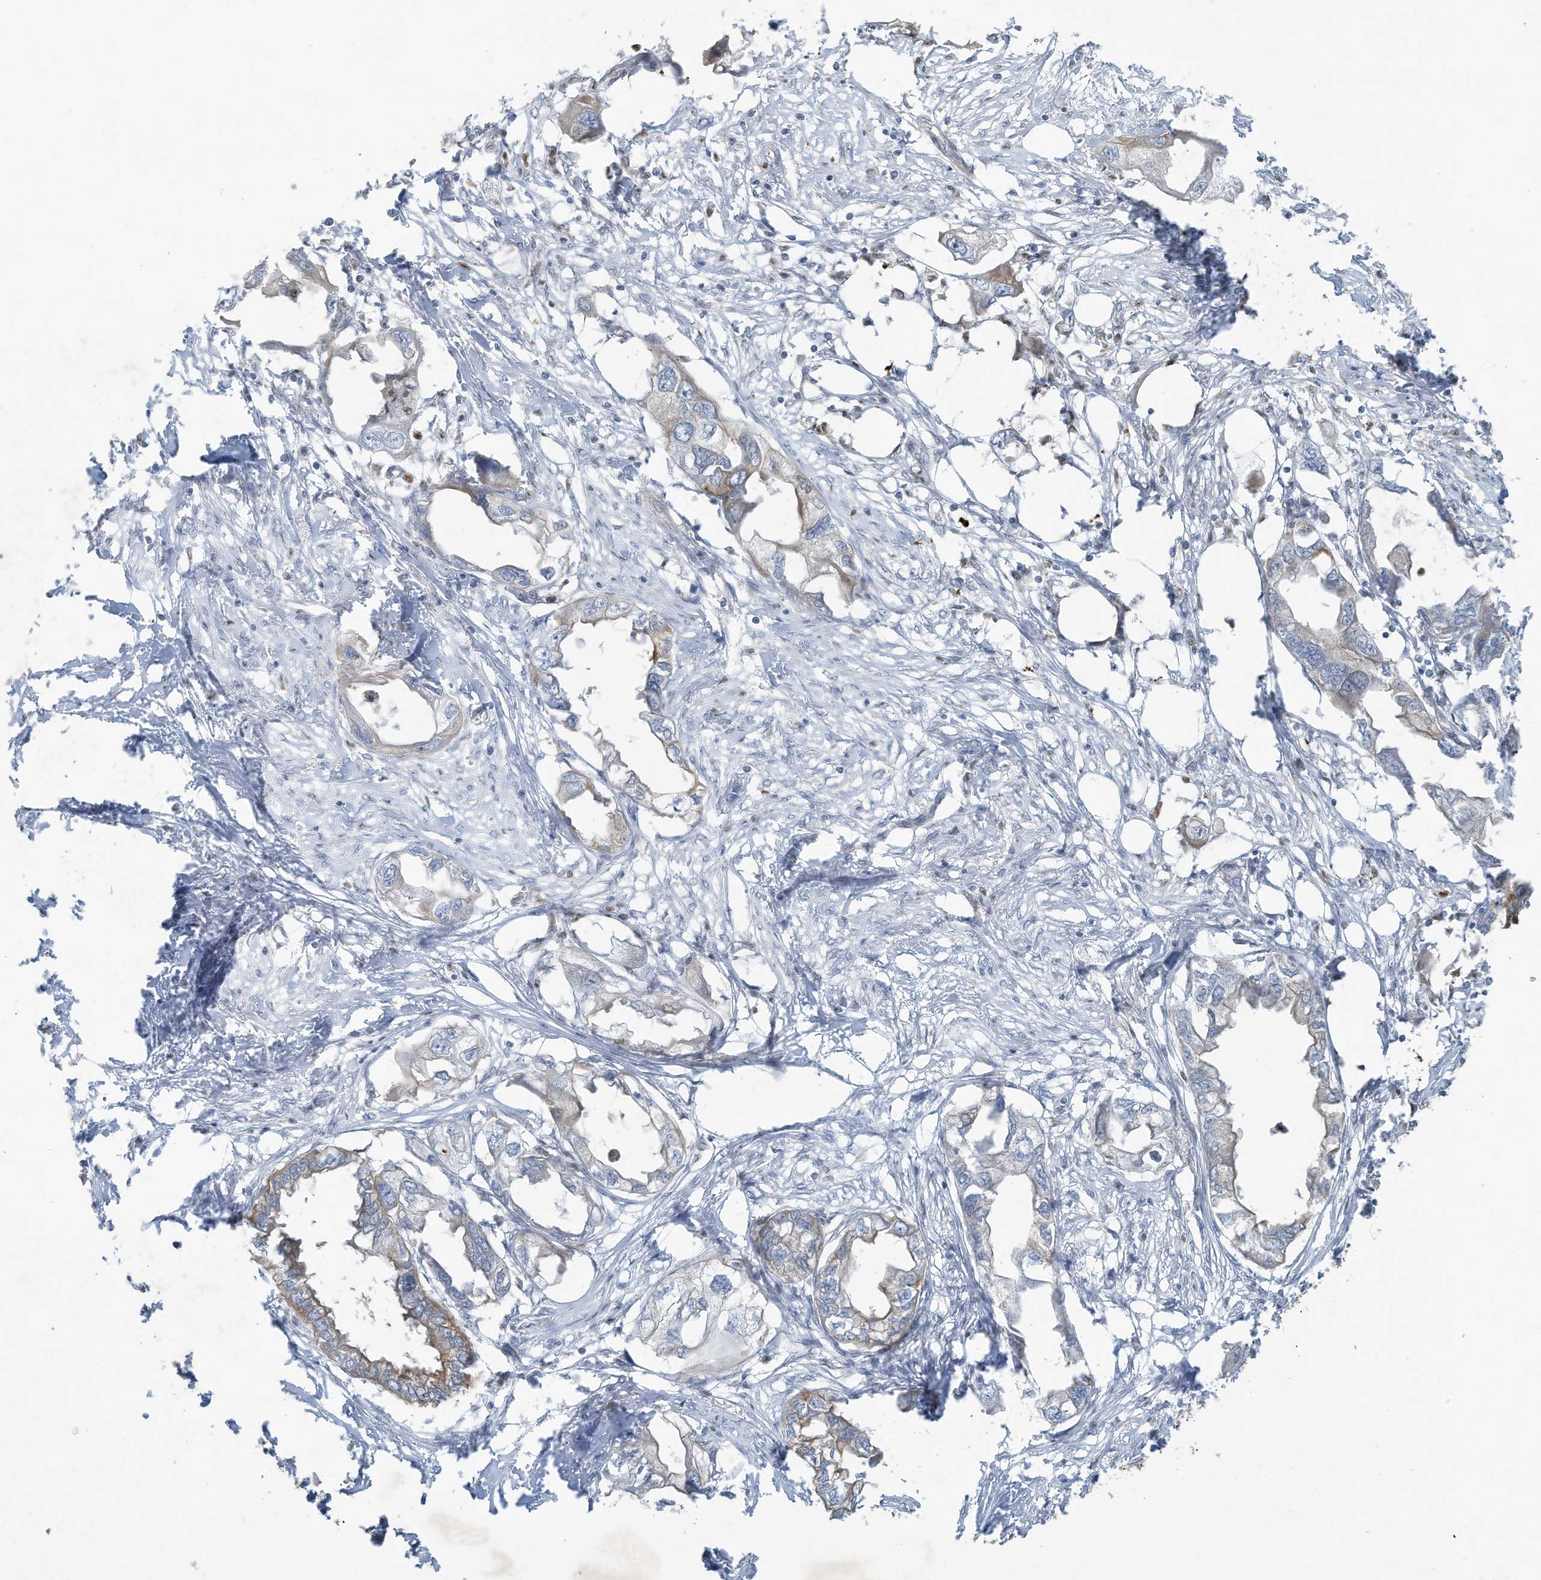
{"staining": {"intensity": "weak", "quantity": "25%-75%", "location": "cytoplasmic/membranous"}, "tissue": "endometrial cancer", "cell_type": "Tumor cells", "image_type": "cancer", "snomed": [{"axis": "morphology", "description": "Adenocarcinoma, NOS"}, {"axis": "morphology", "description": "Adenocarcinoma, metastatic, NOS"}, {"axis": "topography", "description": "Adipose tissue"}, {"axis": "topography", "description": "Endometrium"}], "caption": "A low amount of weak cytoplasmic/membranous positivity is seen in approximately 25%-75% of tumor cells in metastatic adenocarcinoma (endometrial) tissue.", "gene": "TUBE1", "patient": {"sex": "female", "age": 67}}